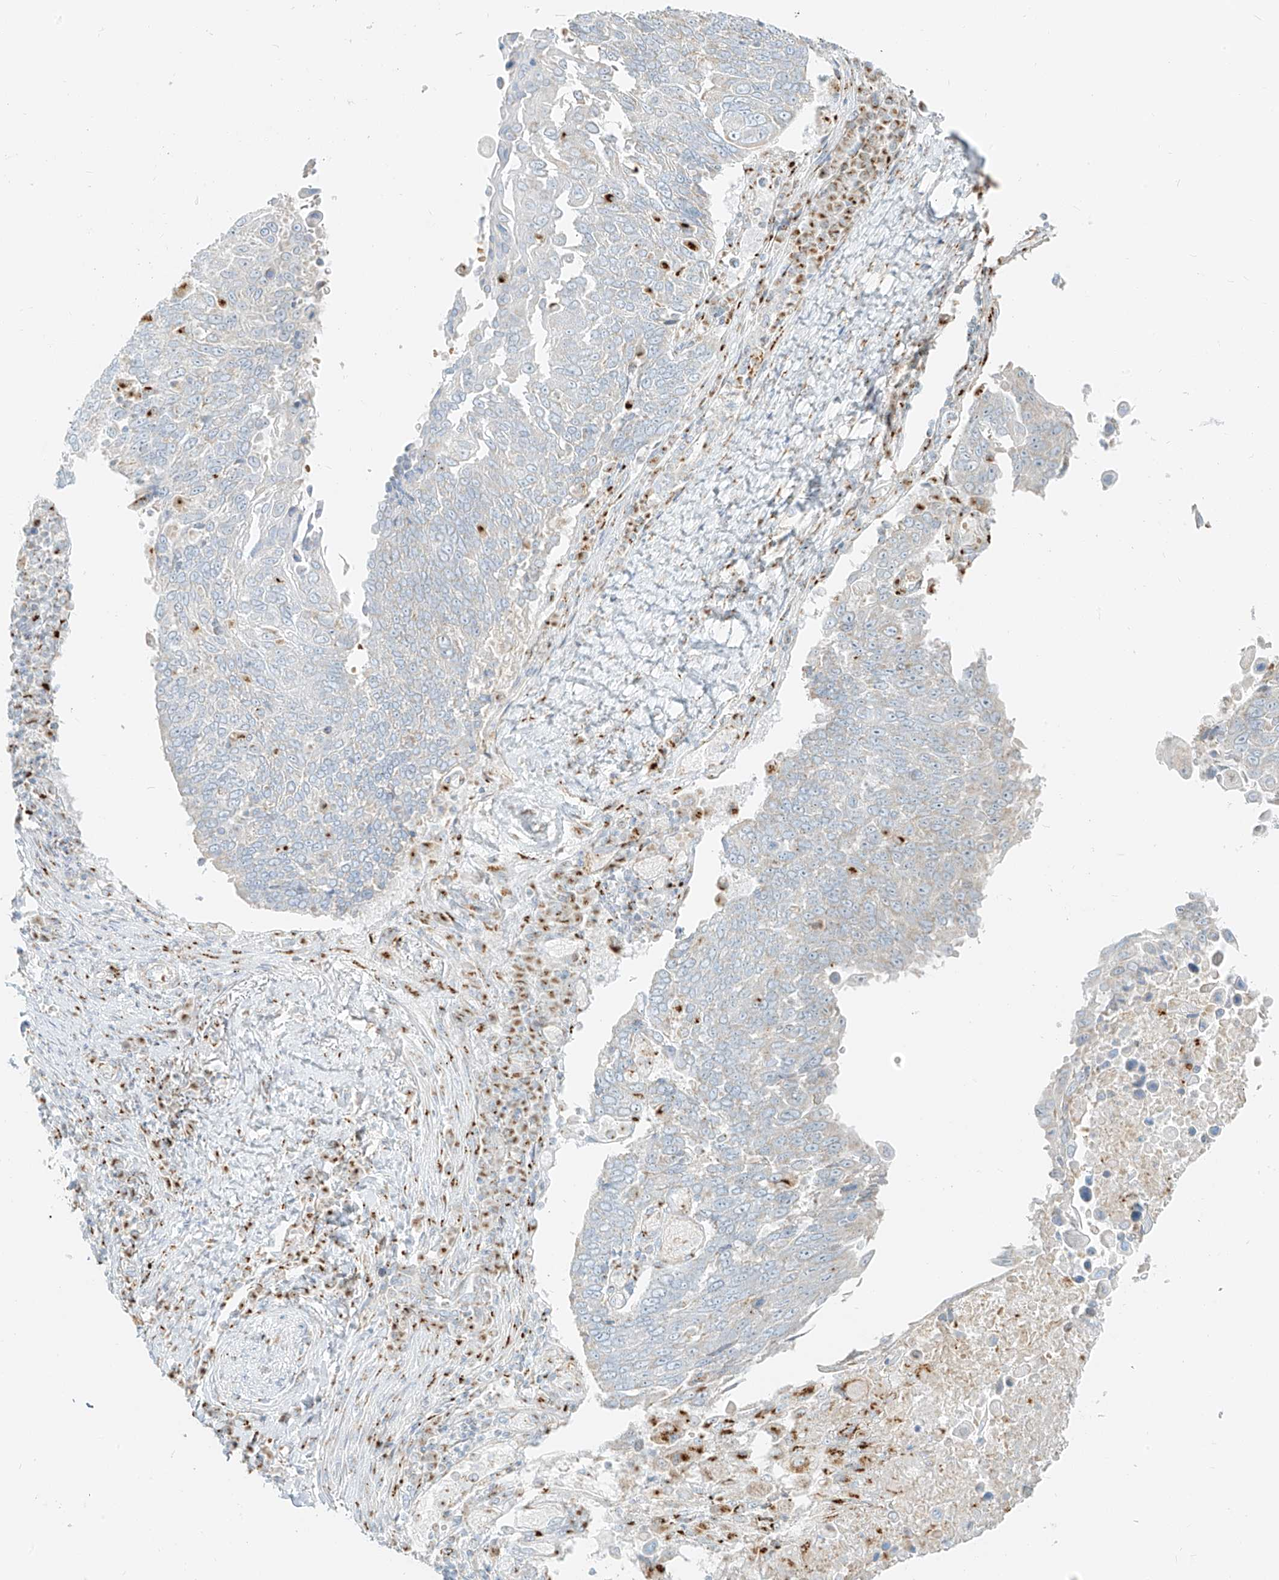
{"staining": {"intensity": "negative", "quantity": "none", "location": "none"}, "tissue": "lung cancer", "cell_type": "Tumor cells", "image_type": "cancer", "snomed": [{"axis": "morphology", "description": "Squamous cell carcinoma, NOS"}, {"axis": "topography", "description": "Lung"}], "caption": "Immunohistochemistry (IHC) photomicrograph of human lung squamous cell carcinoma stained for a protein (brown), which demonstrates no staining in tumor cells.", "gene": "TMEM87B", "patient": {"sex": "male", "age": 66}}